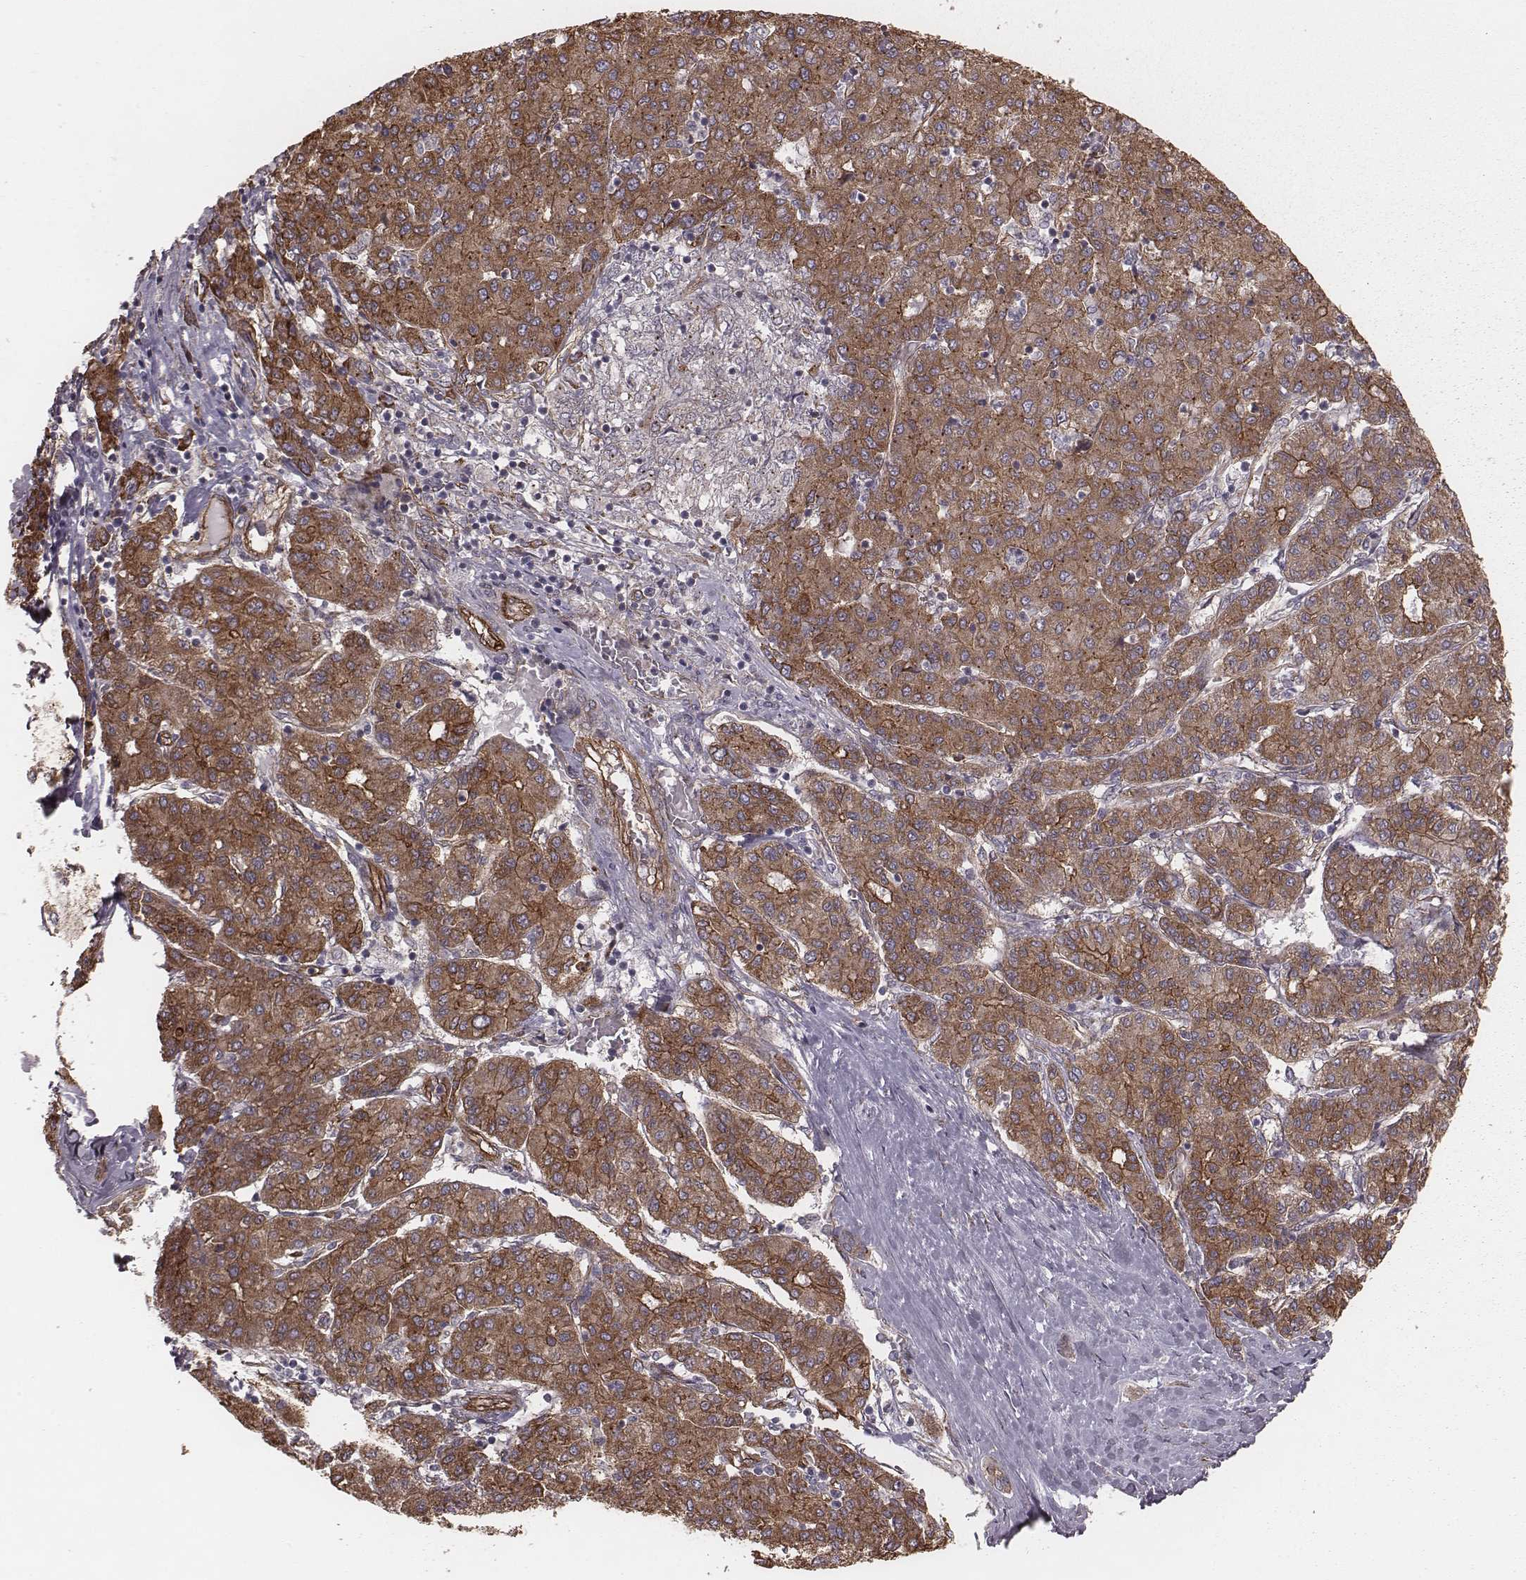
{"staining": {"intensity": "moderate", "quantity": ">75%", "location": "cytoplasmic/membranous"}, "tissue": "liver cancer", "cell_type": "Tumor cells", "image_type": "cancer", "snomed": [{"axis": "morphology", "description": "Carcinoma, Hepatocellular, NOS"}, {"axis": "topography", "description": "Liver"}], "caption": "This micrograph exhibits immunohistochemistry (IHC) staining of hepatocellular carcinoma (liver), with medium moderate cytoplasmic/membranous staining in about >75% of tumor cells.", "gene": "PALMD", "patient": {"sex": "male", "age": 65}}